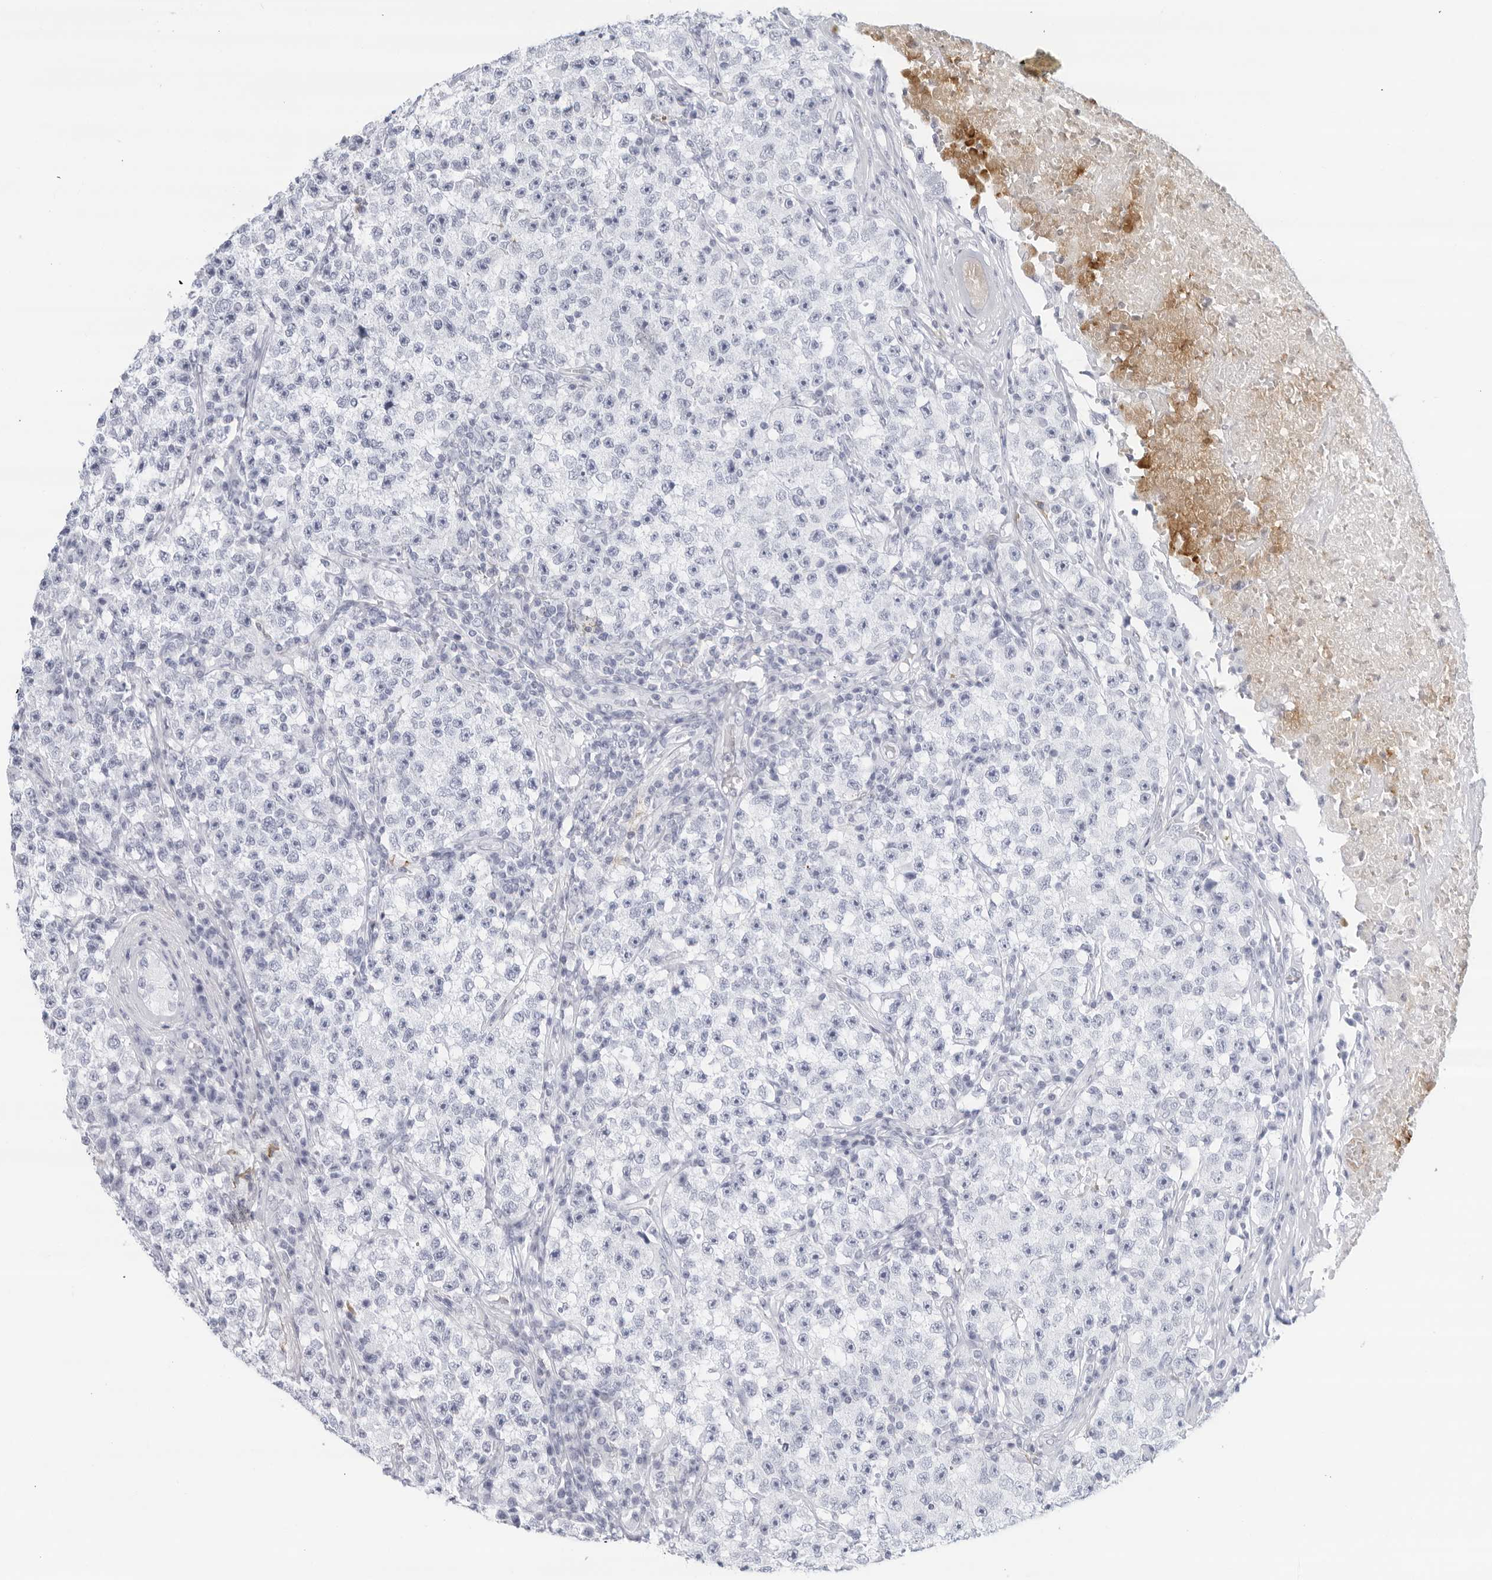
{"staining": {"intensity": "negative", "quantity": "none", "location": "none"}, "tissue": "testis cancer", "cell_type": "Tumor cells", "image_type": "cancer", "snomed": [{"axis": "morphology", "description": "Seminoma, NOS"}, {"axis": "topography", "description": "Testis"}], "caption": "Protein analysis of testis seminoma exhibits no significant staining in tumor cells. Brightfield microscopy of IHC stained with DAB (brown) and hematoxylin (blue), captured at high magnification.", "gene": "FGG", "patient": {"sex": "male", "age": 22}}